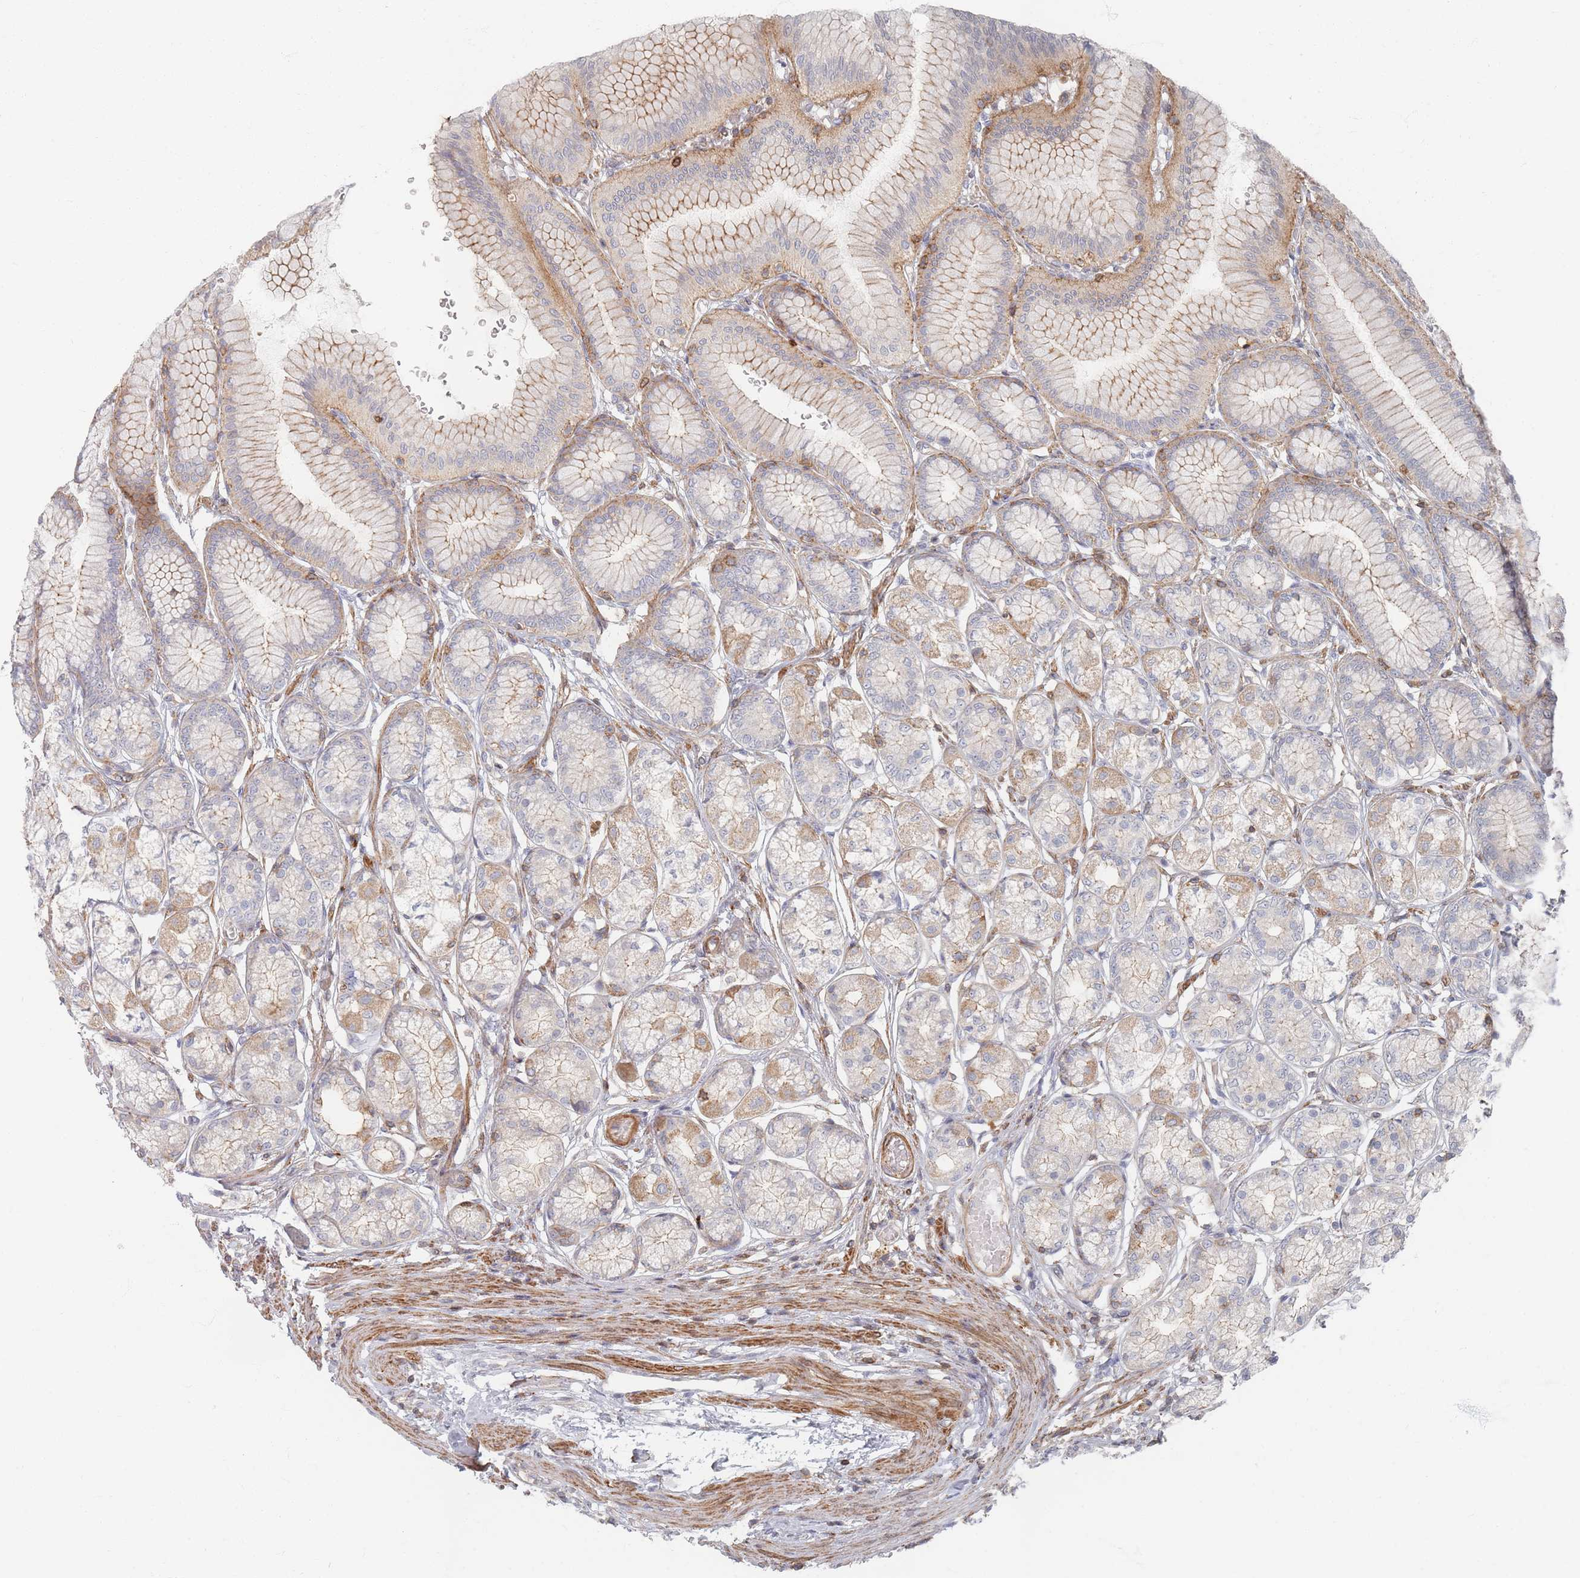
{"staining": {"intensity": "moderate", "quantity": "25%-75%", "location": "cytoplasmic/membranous"}, "tissue": "stomach", "cell_type": "Glandular cells", "image_type": "normal", "snomed": [{"axis": "morphology", "description": "Normal tissue, NOS"}, {"axis": "morphology", "description": "Adenocarcinoma, NOS"}, {"axis": "morphology", "description": "Adenocarcinoma, High grade"}, {"axis": "topography", "description": "Stomach, upper"}, {"axis": "topography", "description": "Stomach"}], "caption": "The image reveals immunohistochemical staining of unremarkable stomach. There is moderate cytoplasmic/membranous staining is identified in approximately 25%-75% of glandular cells. The protein is shown in brown color, while the nuclei are stained blue.", "gene": "ZKSCAN7", "patient": {"sex": "female", "age": 65}}